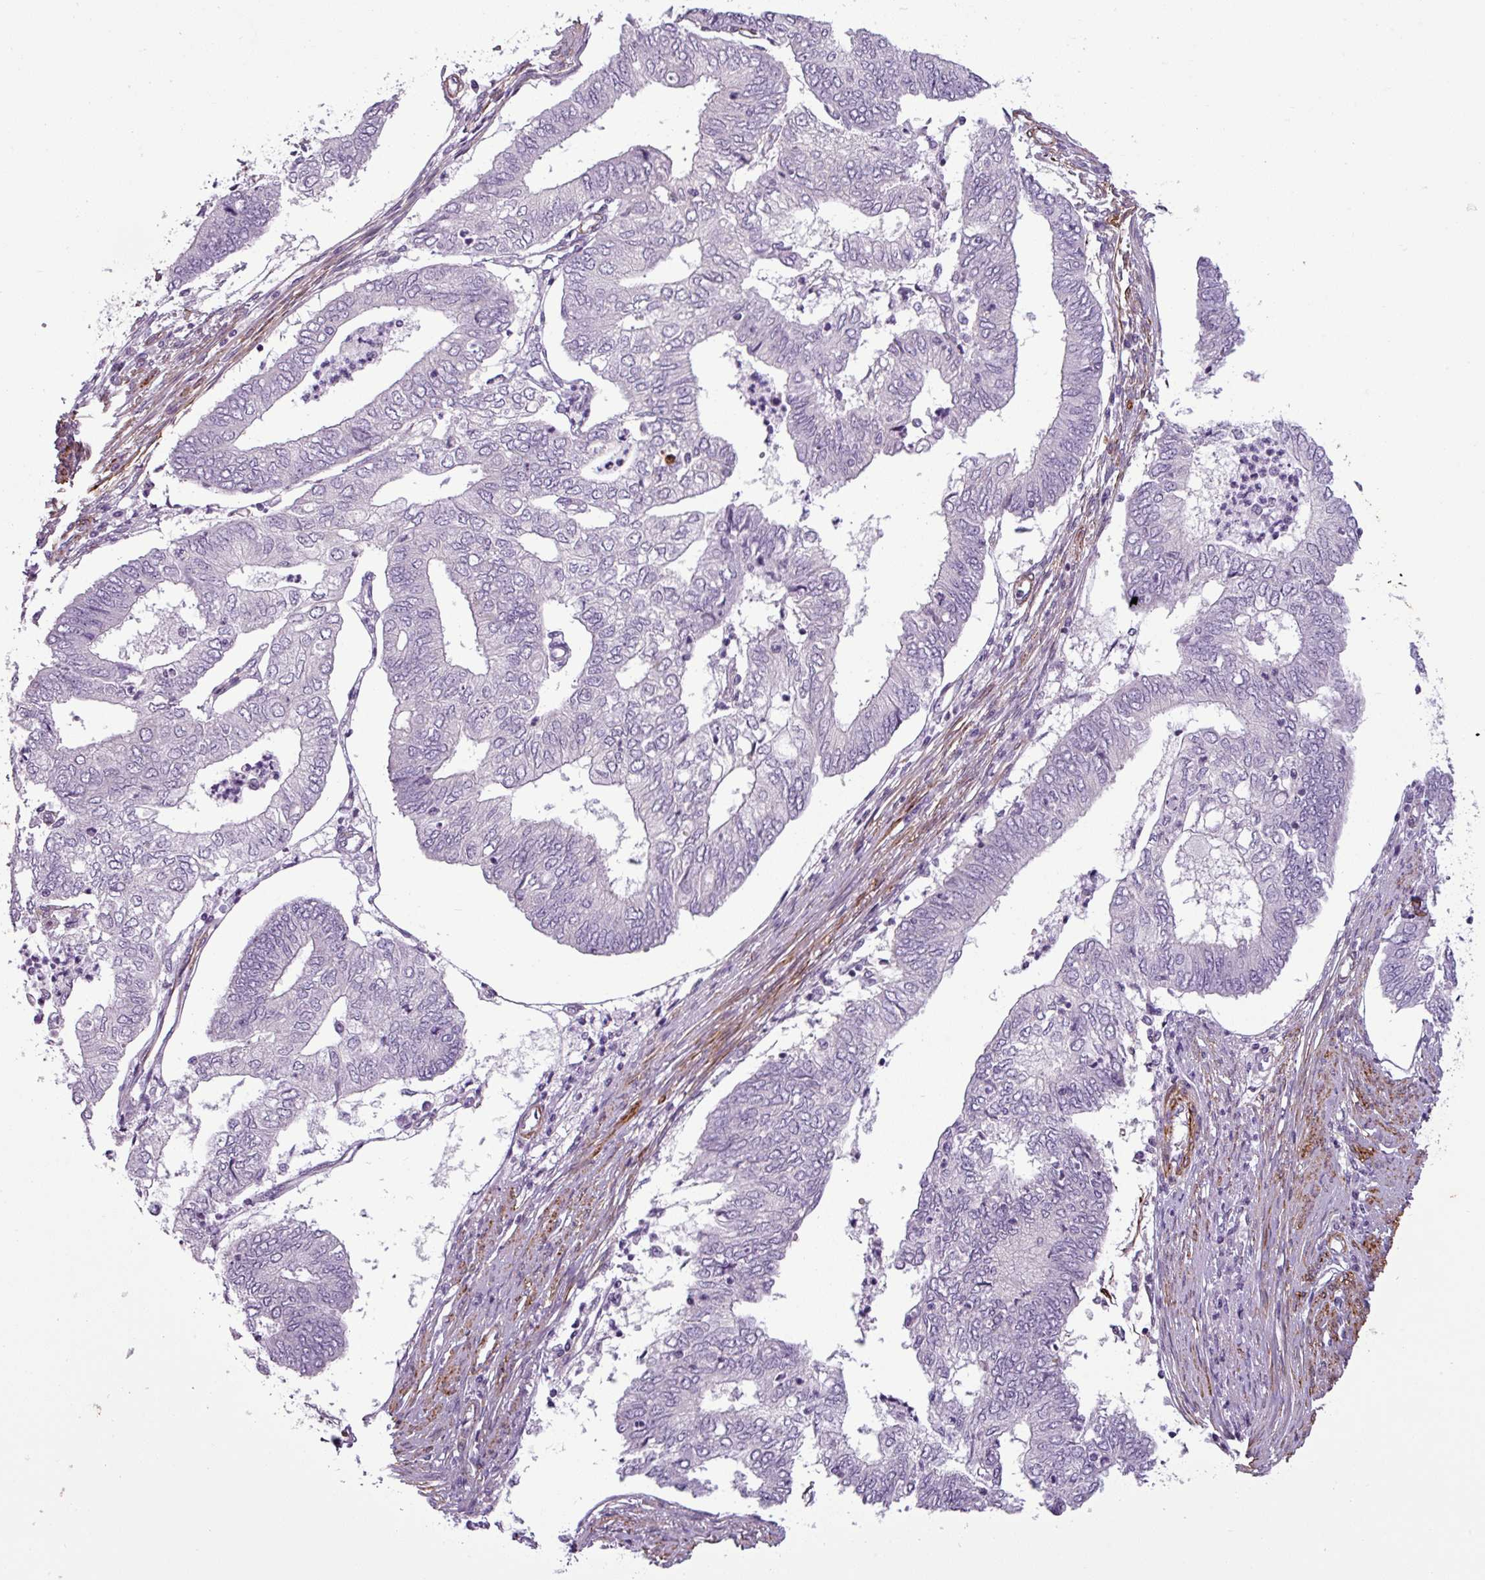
{"staining": {"intensity": "negative", "quantity": "none", "location": "none"}, "tissue": "endometrial cancer", "cell_type": "Tumor cells", "image_type": "cancer", "snomed": [{"axis": "morphology", "description": "Adenocarcinoma, NOS"}, {"axis": "topography", "description": "Endometrium"}], "caption": "Immunohistochemical staining of adenocarcinoma (endometrial) shows no significant positivity in tumor cells.", "gene": "ATP10A", "patient": {"sex": "female", "age": 68}}